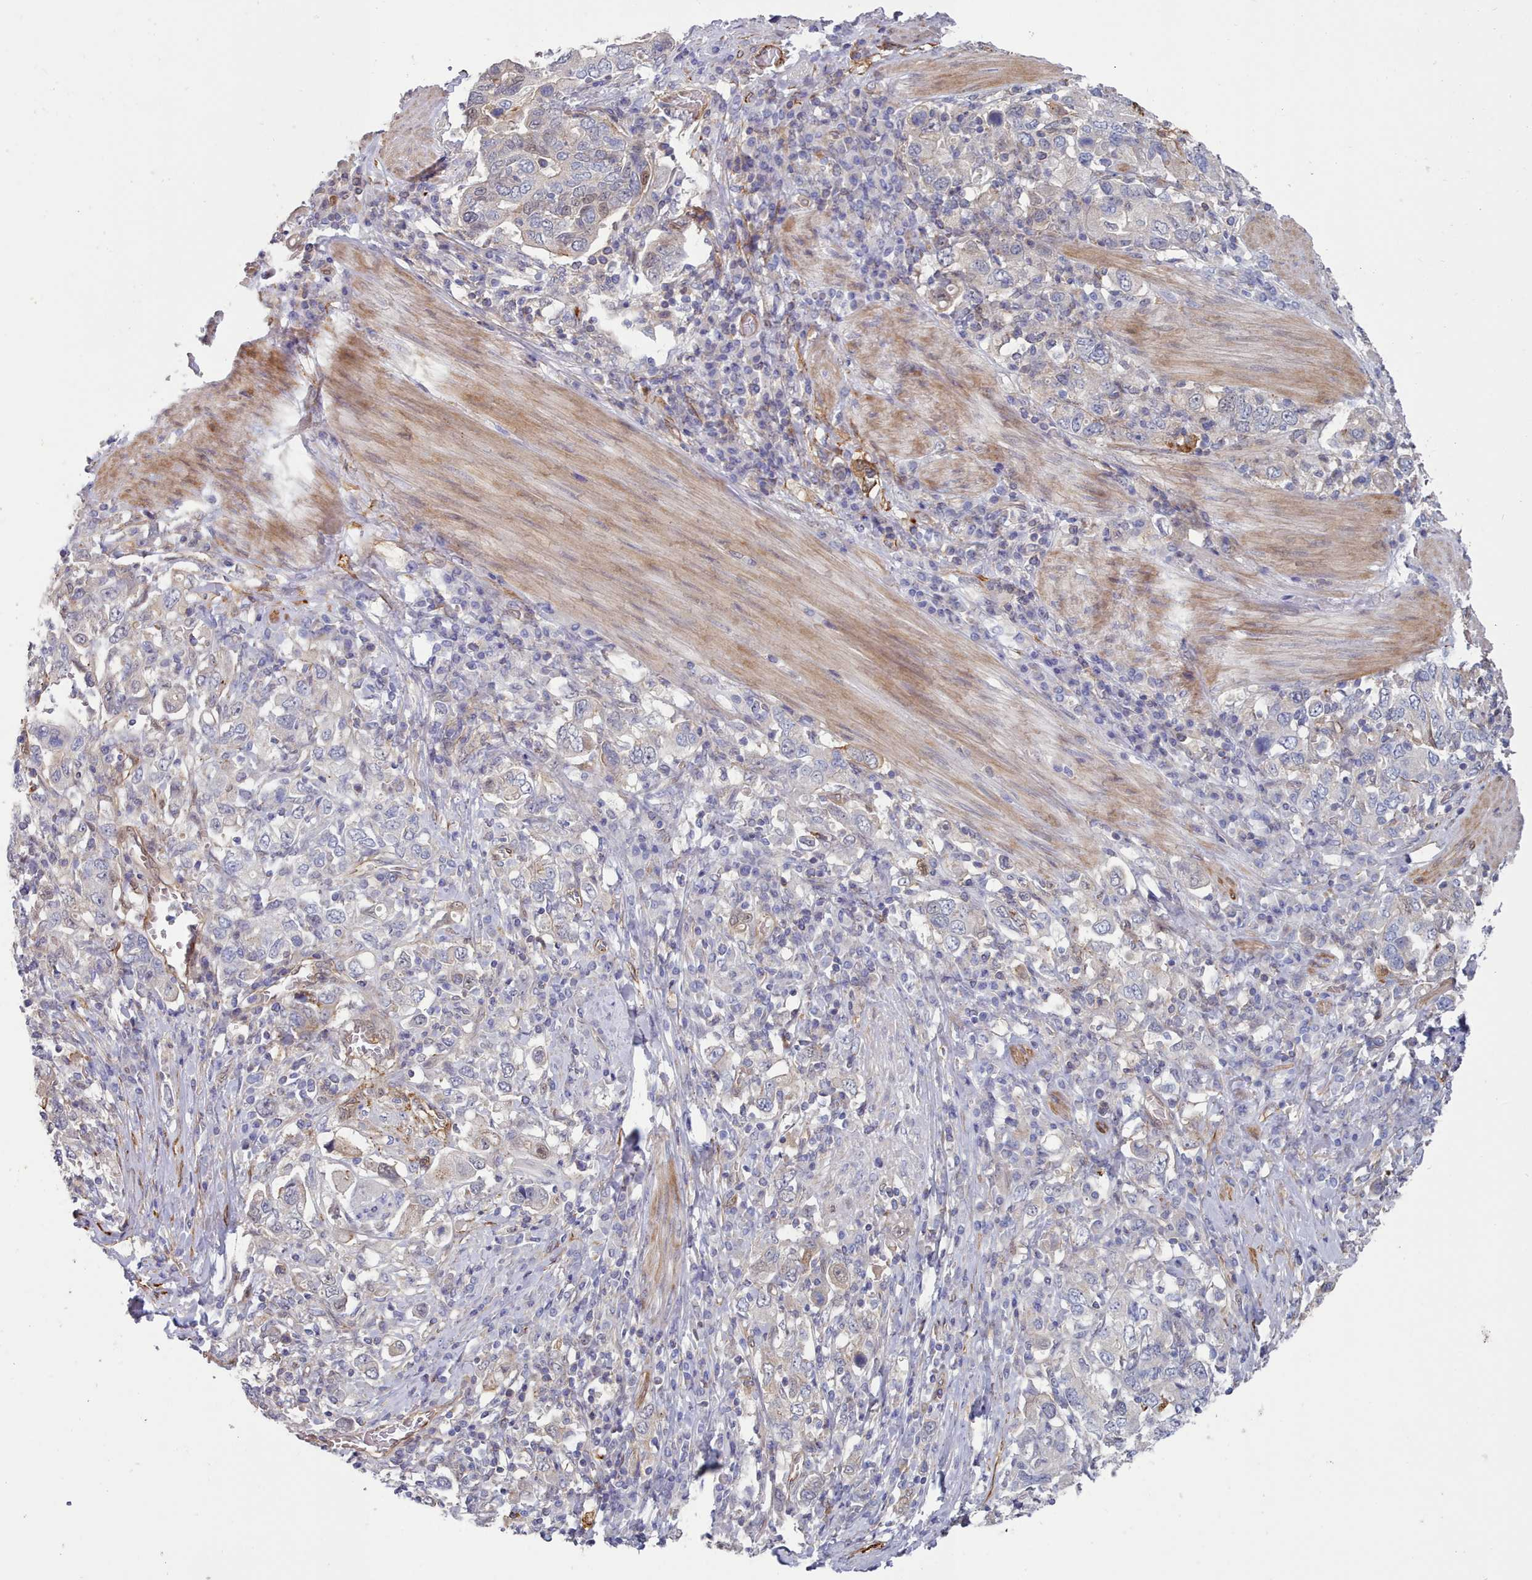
{"staining": {"intensity": "negative", "quantity": "none", "location": "none"}, "tissue": "stomach cancer", "cell_type": "Tumor cells", "image_type": "cancer", "snomed": [{"axis": "morphology", "description": "Adenocarcinoma, NOS"}, {"axis": "topography", "description": "Stomach, upper"}, {"axis": "topography", "description": "Stomach"}], "caption": "The immunohistochemistry (IHC) micrograph has no significant staining in tumor cells of adenocarcinoma (stomach) tissue.", "gene": "G6PC1", "patient": {"sex": "male", "age": 62}}